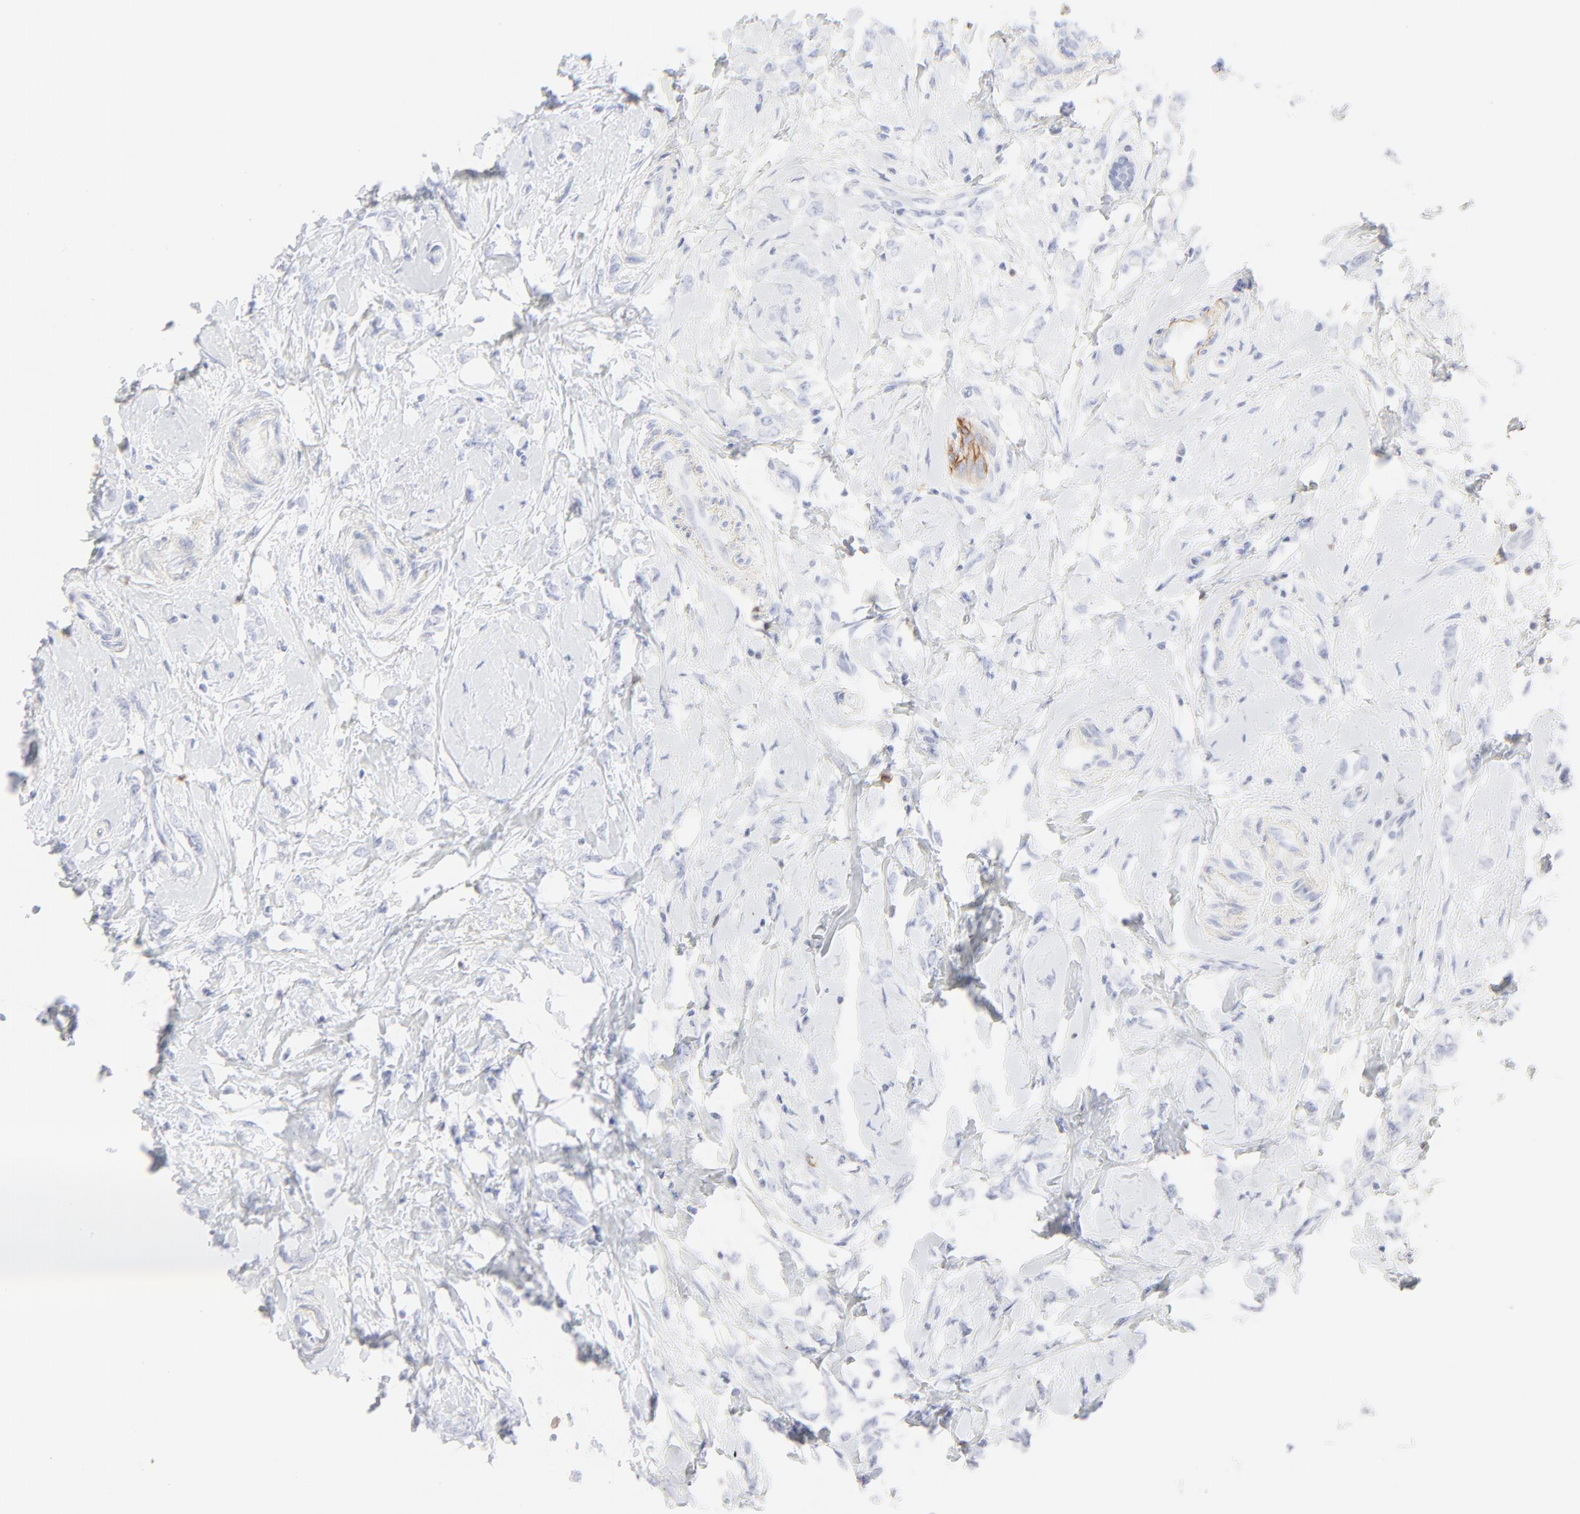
{"staining": {"intensity": "negative", "quantity": "none", "location": "none"}, "tissue": "breast cancer", "cell_type": "Tumor cells", "image_type": "cancer", "snomed": [{"axis": "morphology", "description": "Normal tissue, NOS"}, {"axis": "morphology", "description": "Lobular carcinoma"}, {"axis": "topography", "description": "Breast"}], "caption": "The IHC micrograph has no significant positivity in tumor cells of breast cancer tissue.", "gene": "CCR7", "patient": {"sex": "female", "age": 47}}